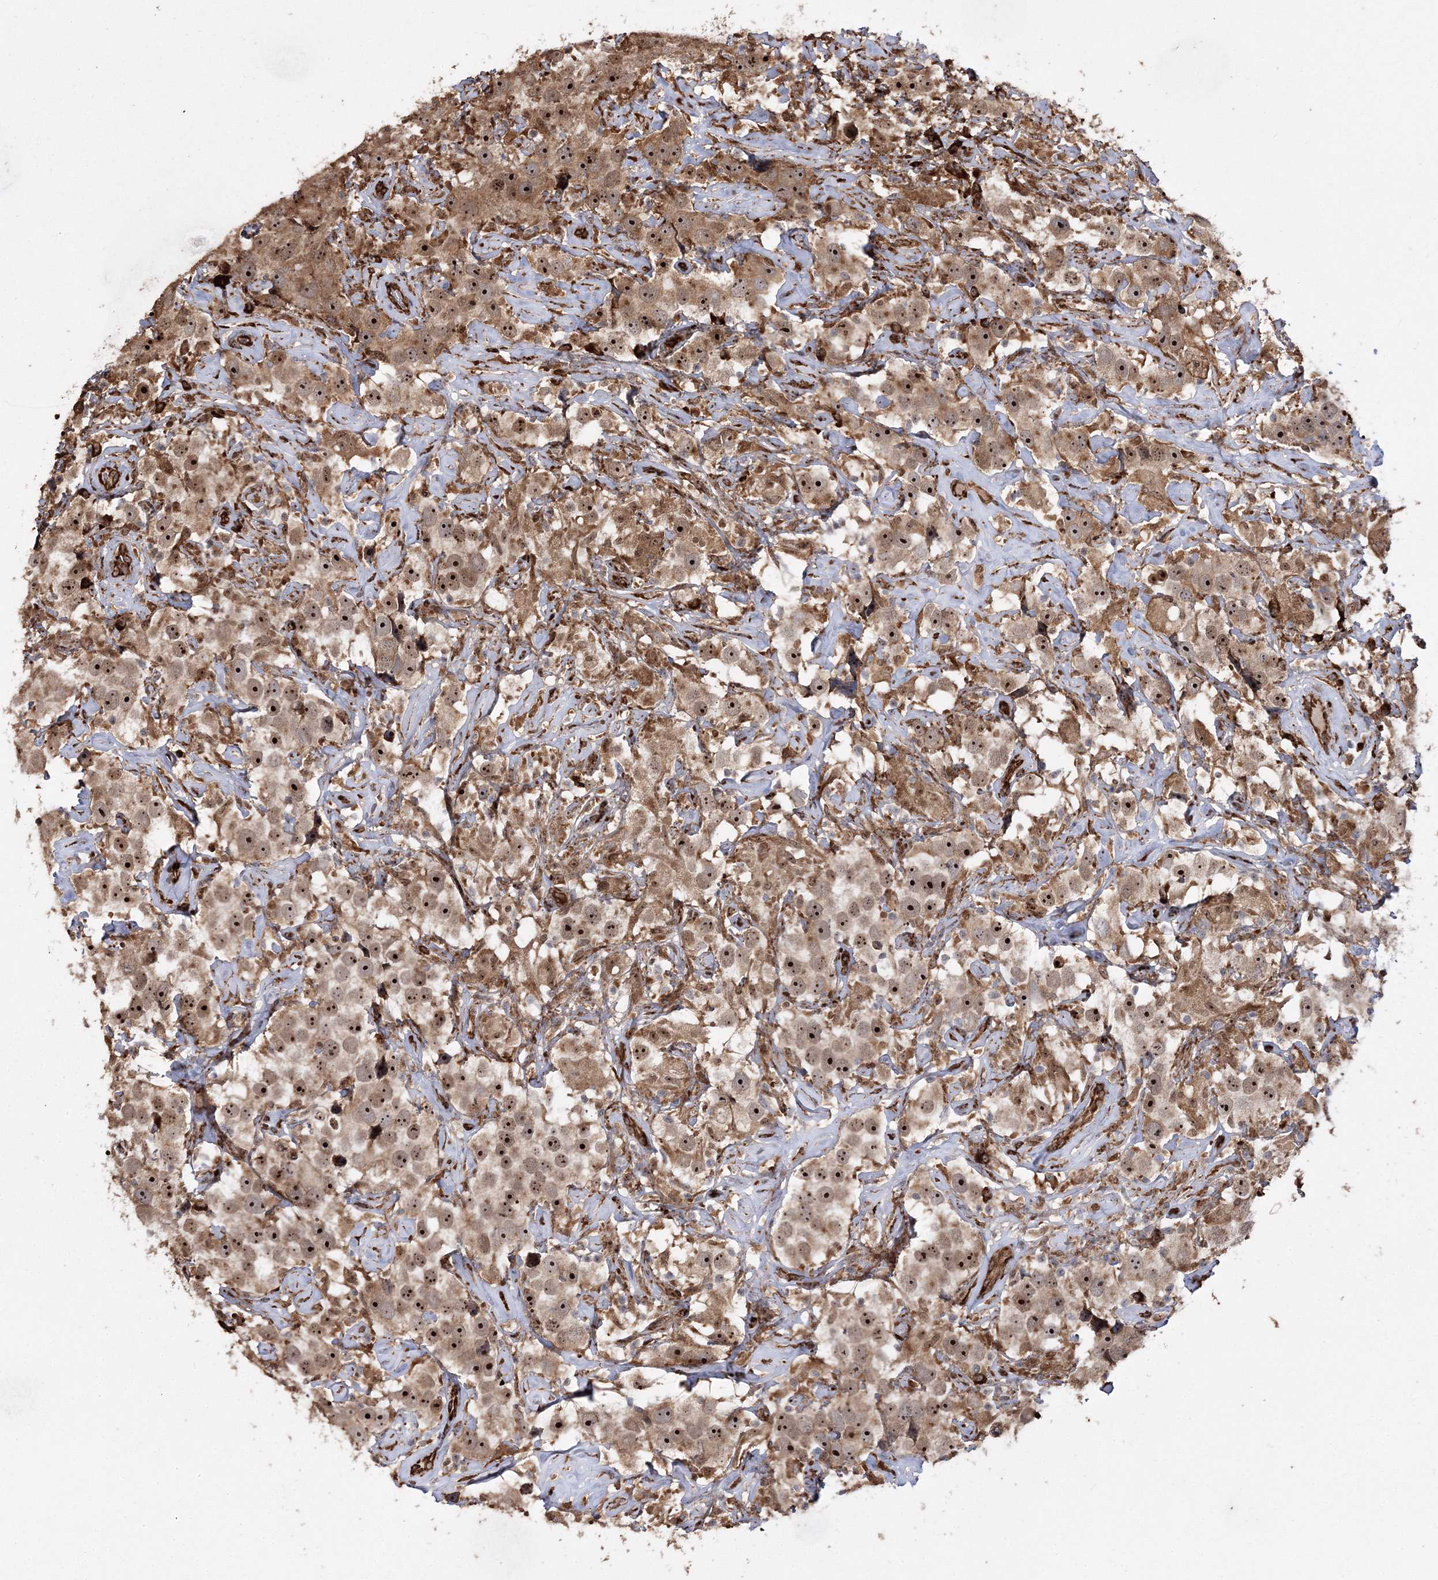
{"staining": {"intensity": "moderate", "quantity": ">75%", "location": "cytoplasmic/membranous,nuclear"}, "tissue": "testis cancer", "cell_type": "Tumor cells", "image_type": "cancer", "snomed": [{"axis": "morphology", "description": "Seminoma, NOS"}, {"axis": "topography", "description": "Testis"}], "caption": "Protein expression by immunohistochemistry (IHC) displays moderate cytoplasmic/membranous and nuclear staining in approximately >75% of tumor cells in testis seminoma.", "gene": "SCRN3", "patient": {"sex": "male", "age": 49}}